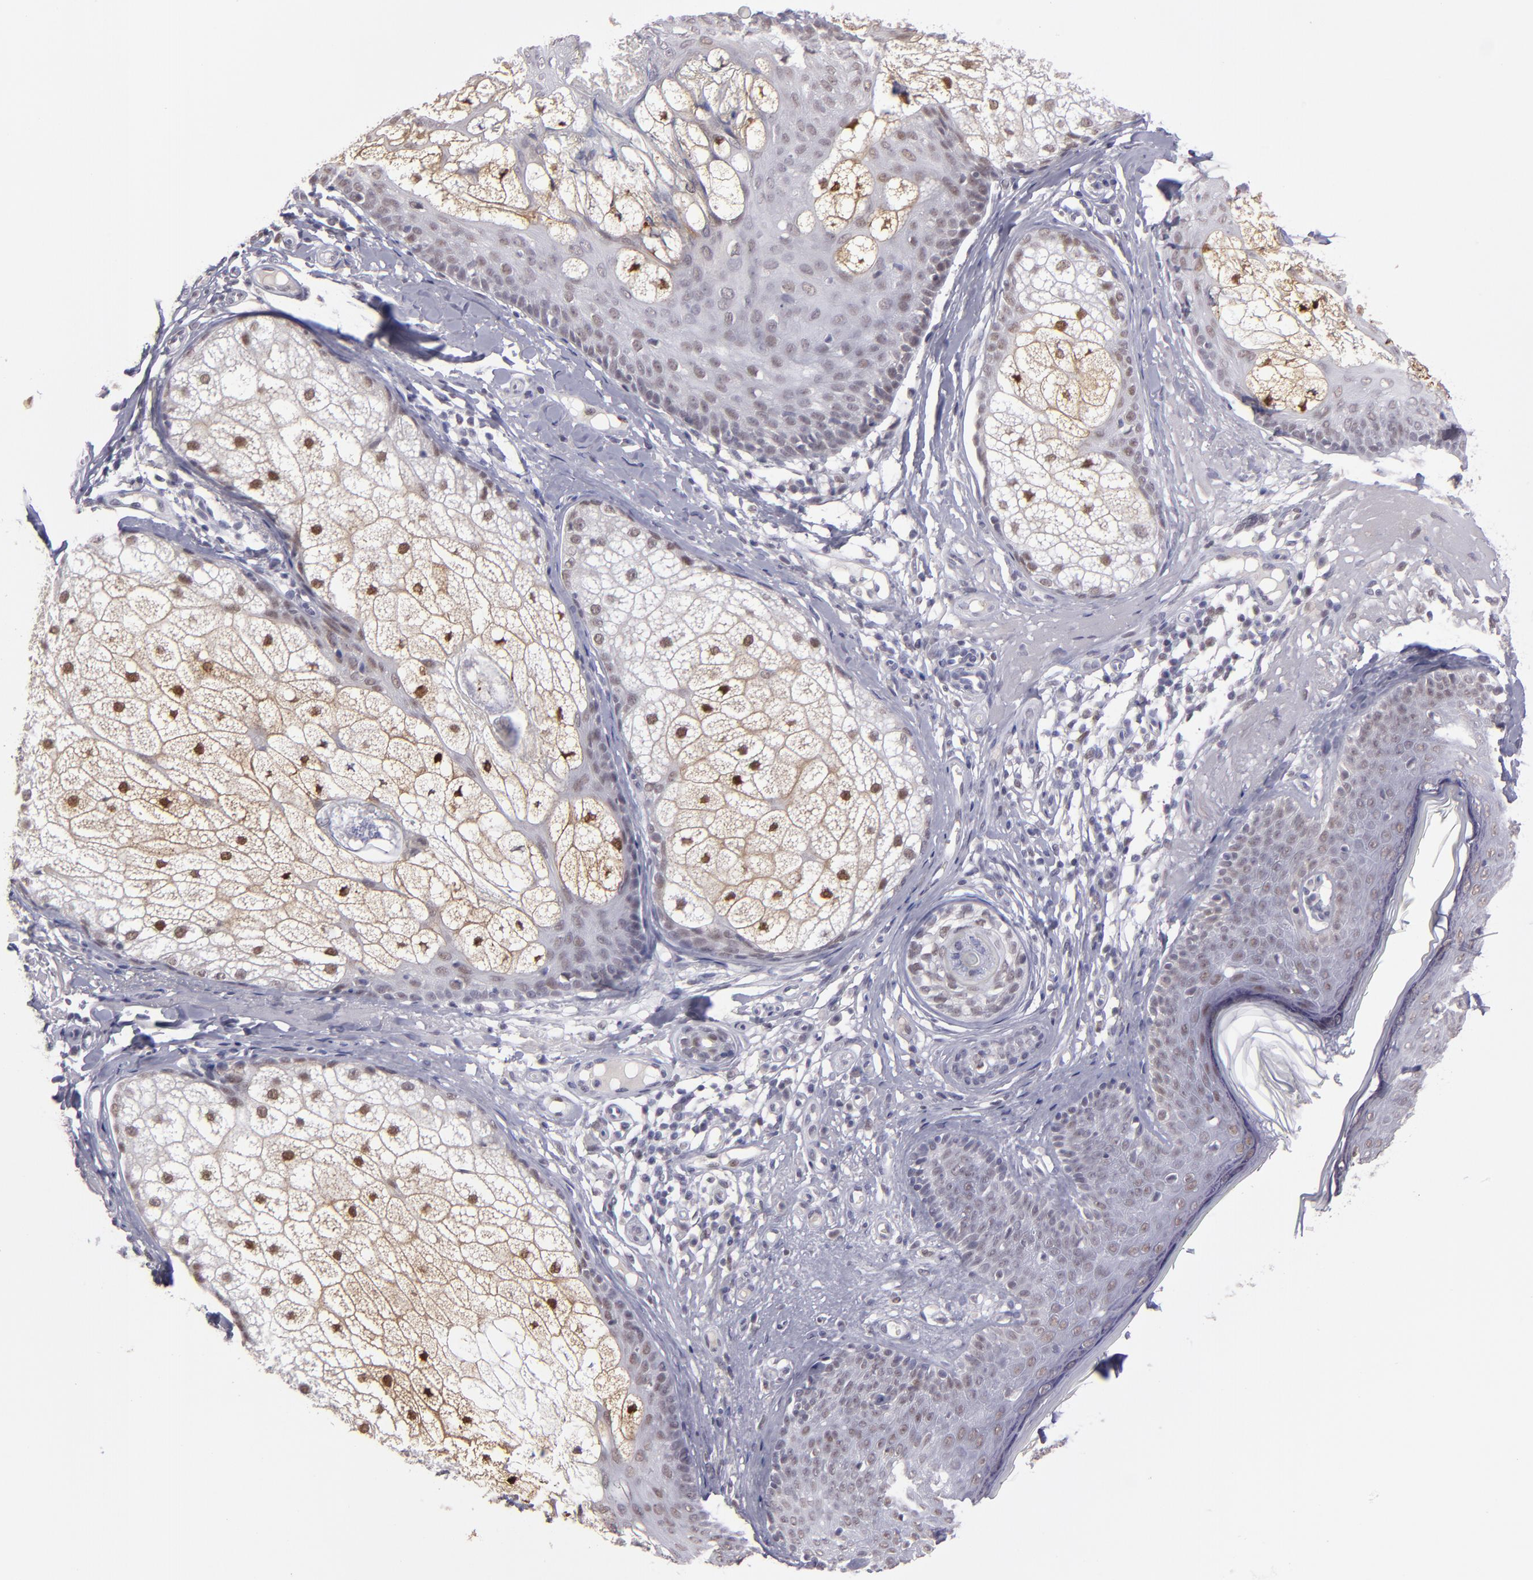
{"staining": {"intensity": "weak", "quantity": "25%-75%", "location": "nuclear"}, "tissue": "skin cancer", "cell_type": "Tumor cells", "image_type": "cancer", "snomed": [{"axis": "morphology", "description": "Basal cell carcinoma"}, {"axis": "topography", "description": "Skin"}], "caption": "The immunohistochemical stain labels weak nuclear positivity in tumor cells of skin cancer tissue. Nuclei are stained in blue.", "gene": "OTUB2", "patient": {"sex": "male", "age": 74}}